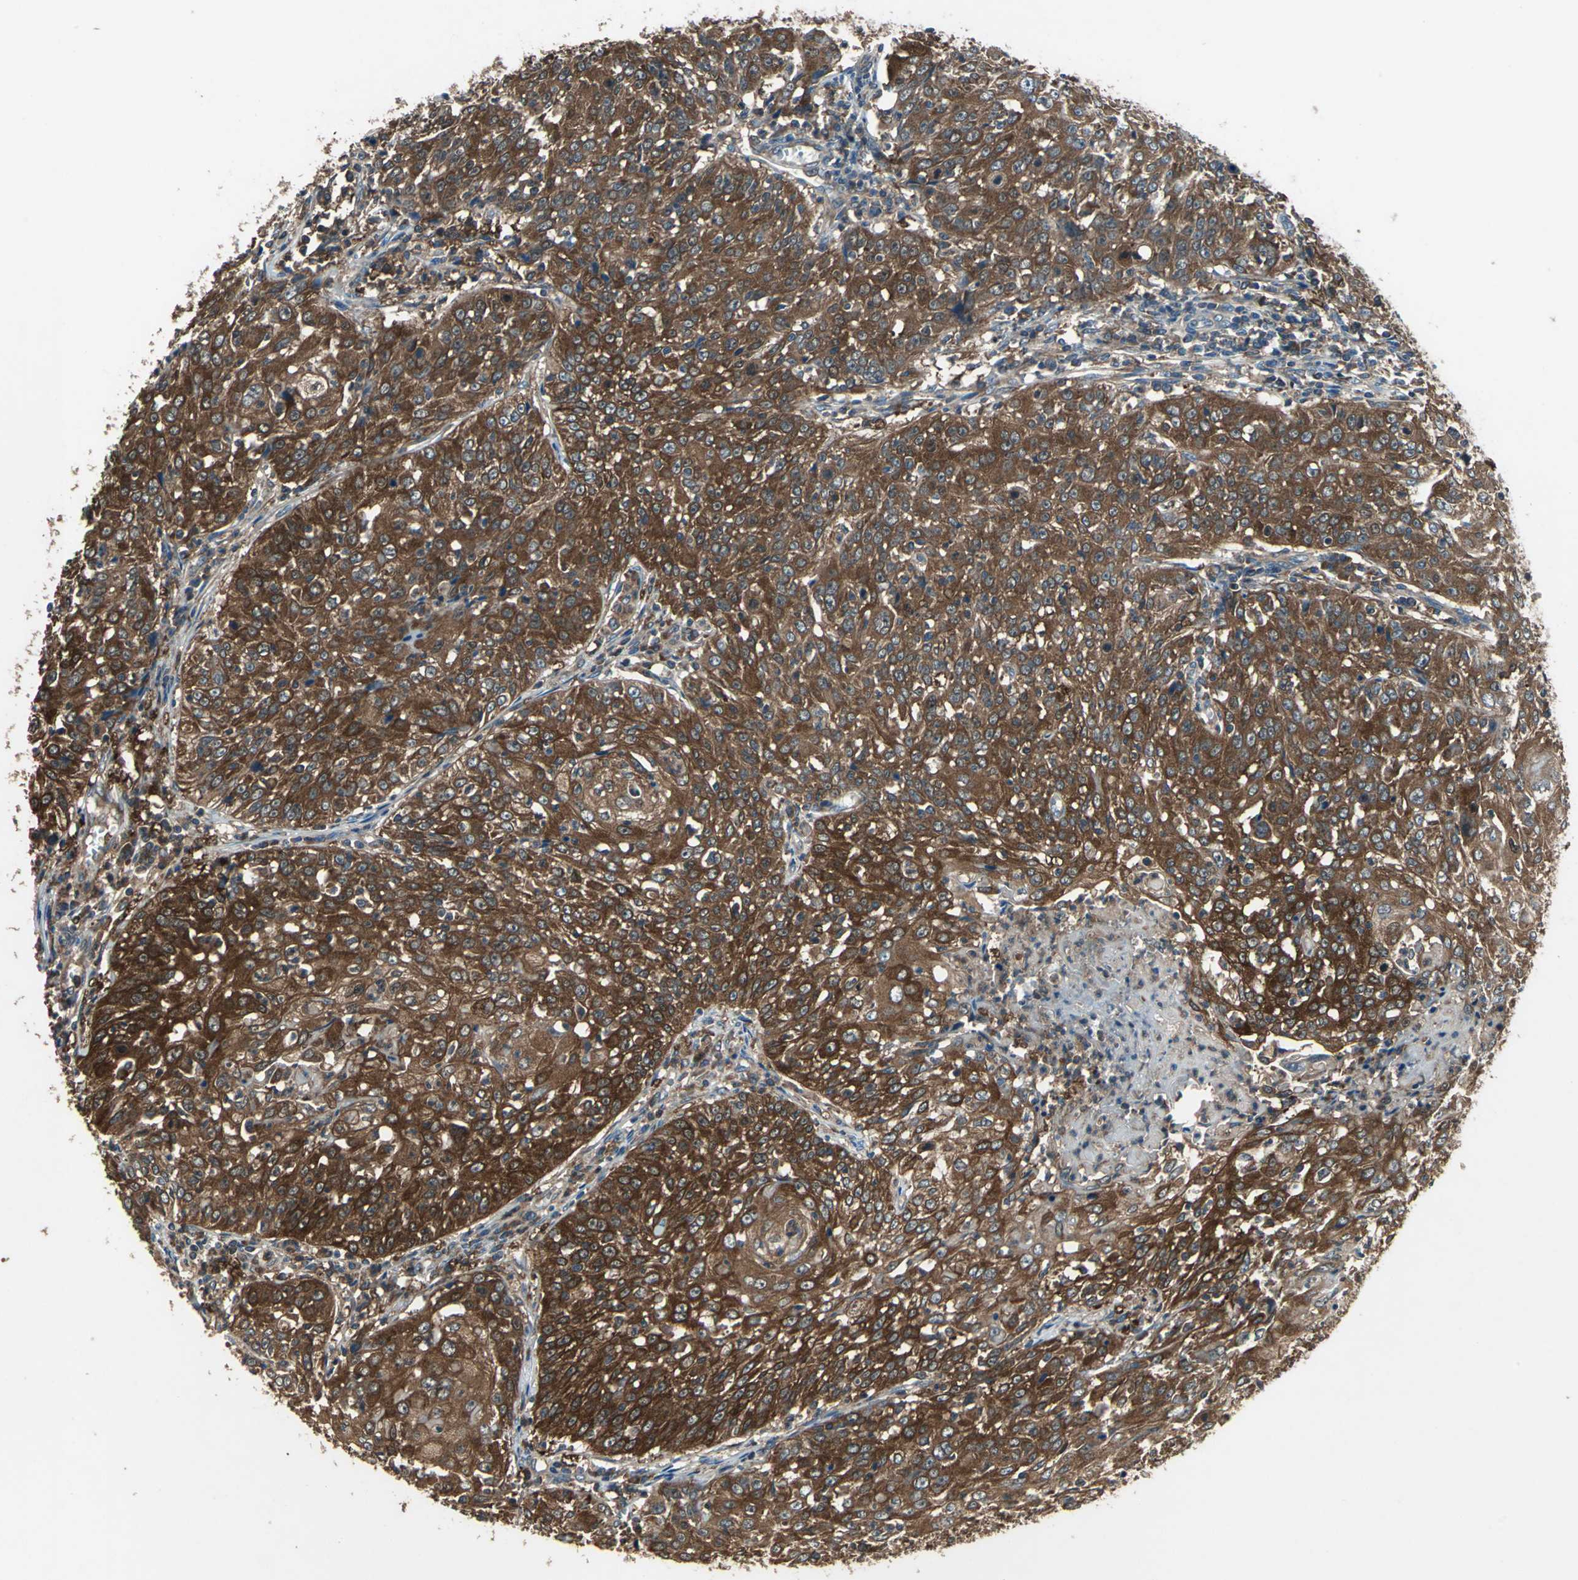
{"staining": {"intensity": "strong", "quantity": ">75%", "location": "cytoplasmic/membranous"}, "tissue": "cervical cancer", "cell_type": "Tumor cells", "image_type": "cancer", "snomed": [{"axis": "morphology", "description": "Squamous cell carcinoma, NOS"}, {"axis": "topography", "description": "Cervix"}], "caption": "Cervical squamous cell carcinoma tissue demonstrates strong cytoplasmic/membranous staining in approximately >75% of tumor cells", "gene": "CAPN1", "patient": {"sex": "female", "age": 39}}